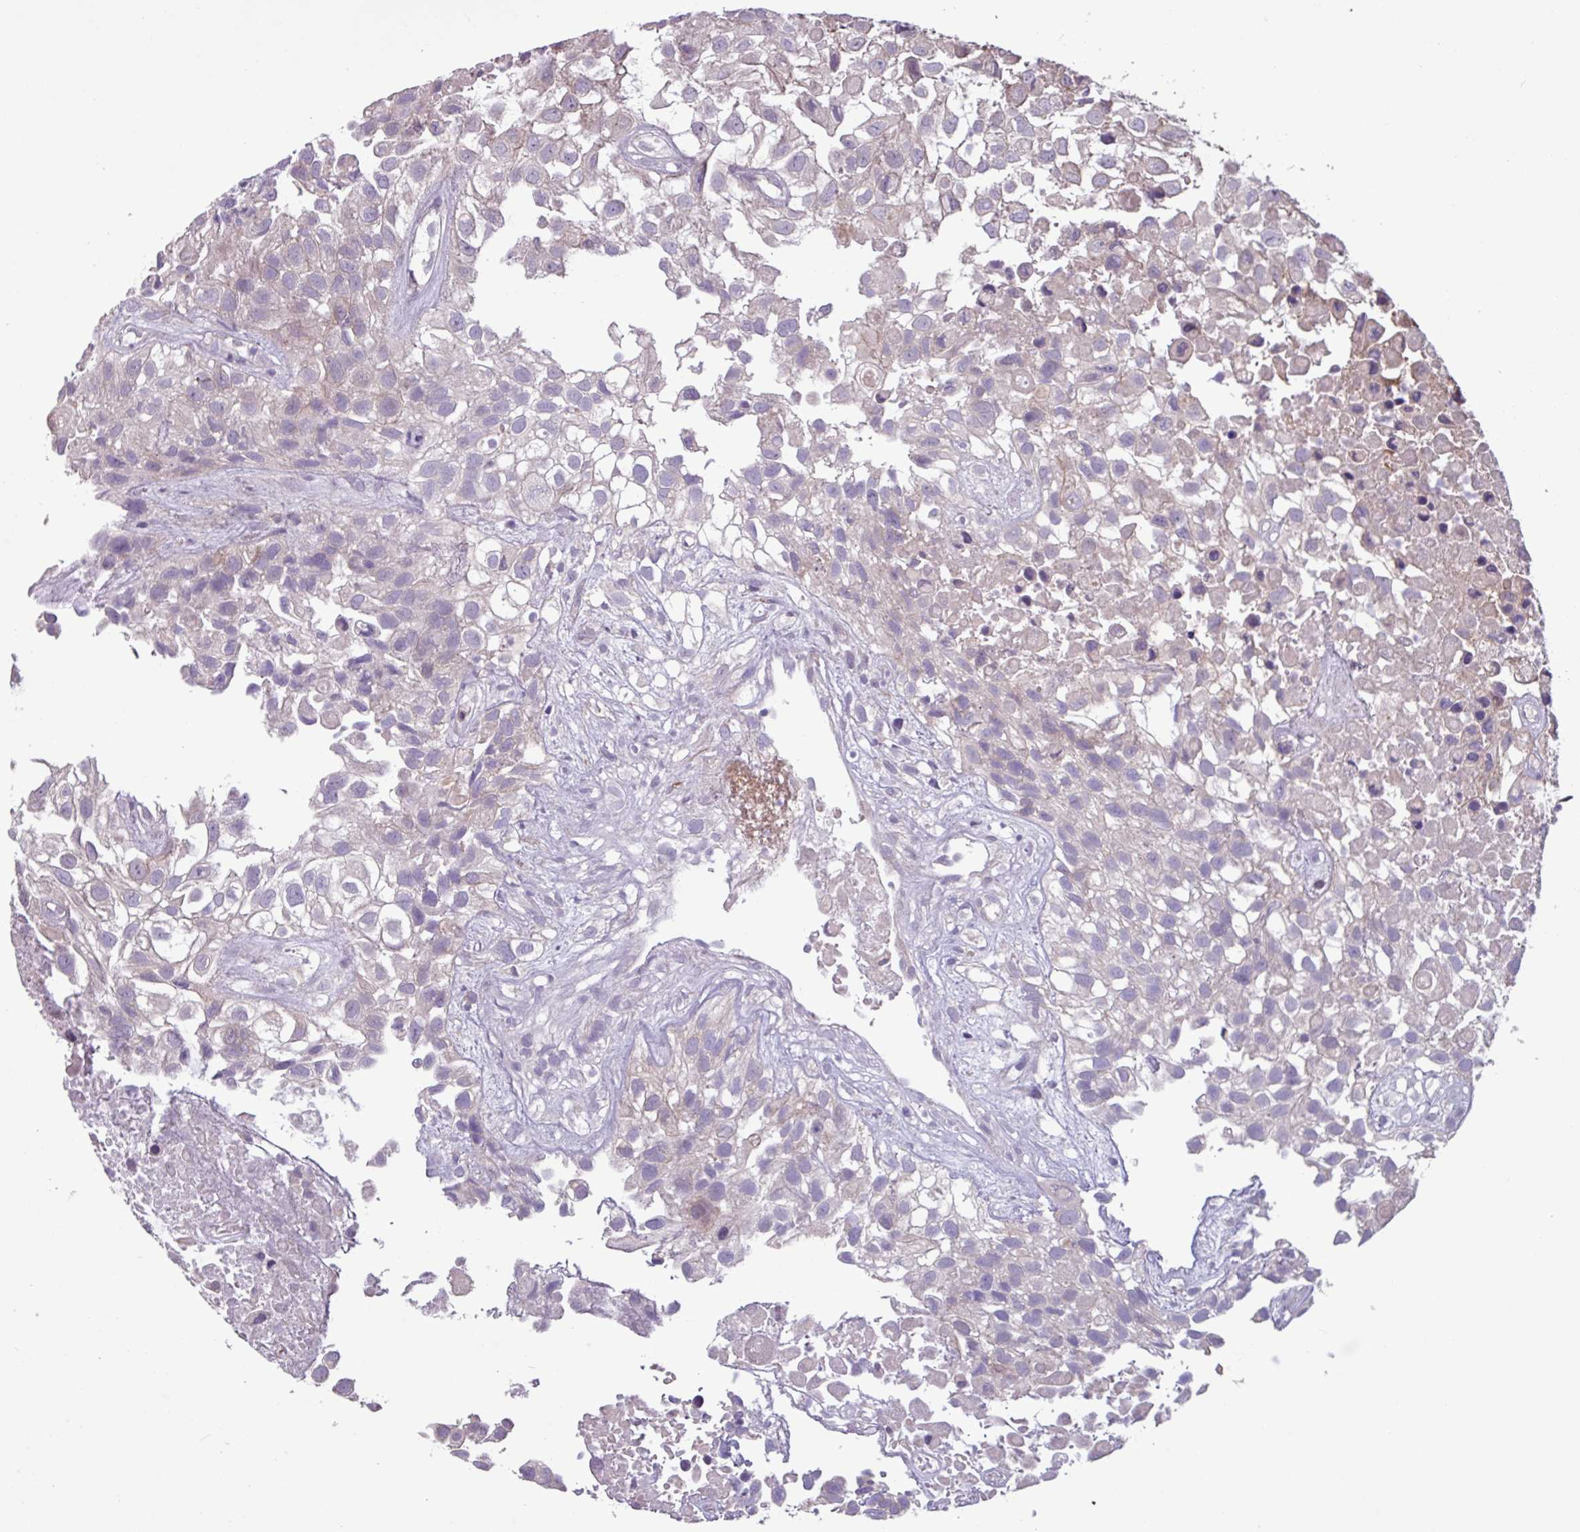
{"staining": {"intensity": "negative", "quantity": "none", "location": "none"}, "tissue": "urothelial cancer", "cell_type": "Tumor cells", "image_type": "cancer", "snomed": [{"axis": "morphology", "description": "Urothelial carcinoma, High grade"}, {"axis": "topography", "description": "Urinary bladder"}], "caption": "This image is of urothelial carcinoma (high-grade) stained with immunohistochemistry (IHC) to label a protein in brown with the nuclei are counter-stained blue. There is no staining in tumor cells. (IHC, brightfield microscopy, high magnification).", "gene": "SEC61G", "patient": {"sex": "male", "age": 56}}